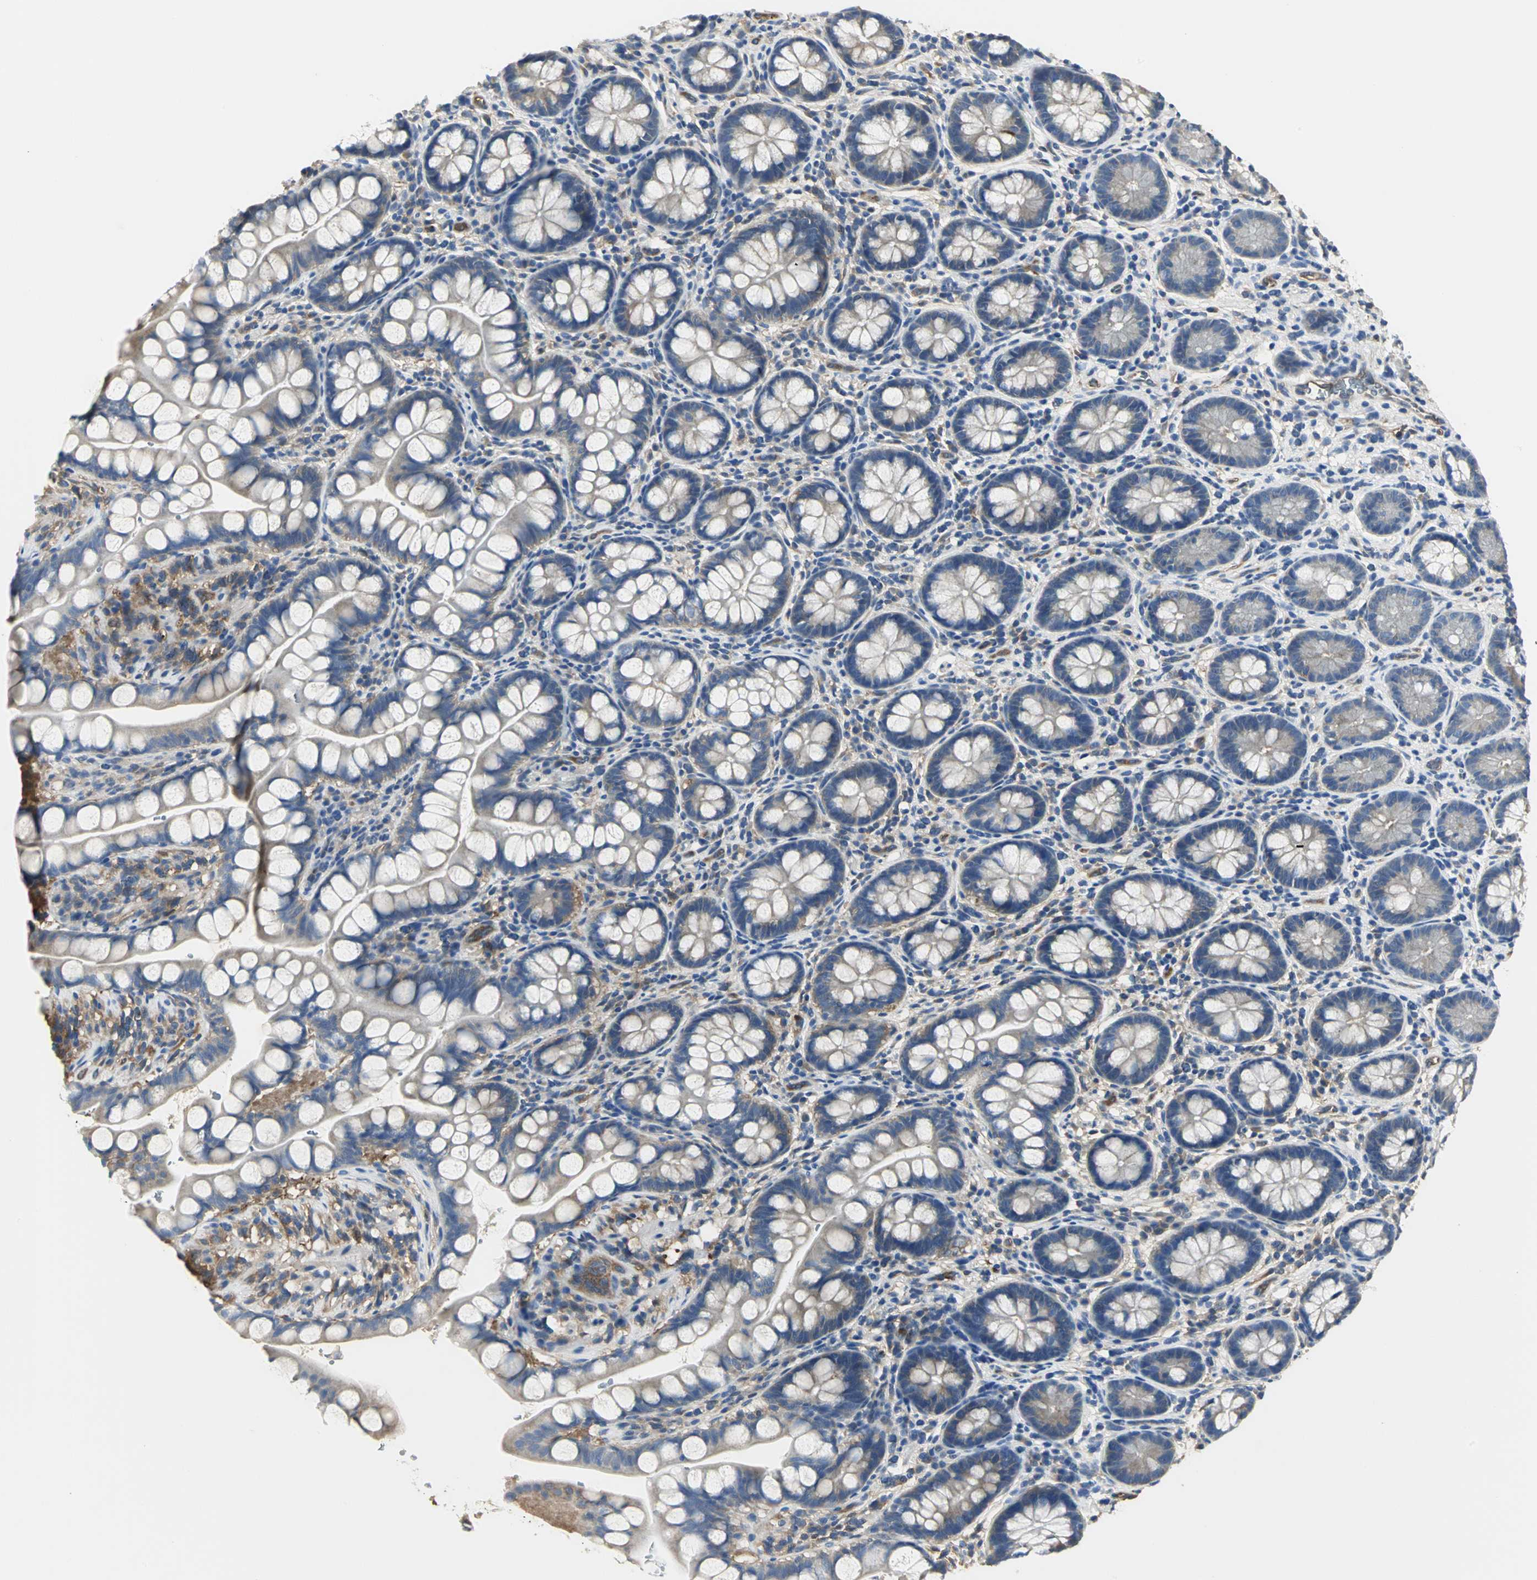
{"staining": {"intensity": "moderate", "quantity": ">75%", "location": "cytoplasmic/membranous"}, "tissue": "small intestine", "cell_type": "Glandular cells", "image_type": "normal", "snomed": [{"axis": "morphology", "description": "Normal tissue, NOS"}, {"axis": "topography", "description": "Small intestine"}], "caption": "Moderate cytoplasmic/membranous protein positivity is appreciated in about >75% of glandular cells in small intestine. (brown staining indicates protein expression, while blue staining denotes nuclei).", "gene": "CHRNB1", "patient": {"sex": "female", "age": 58}}